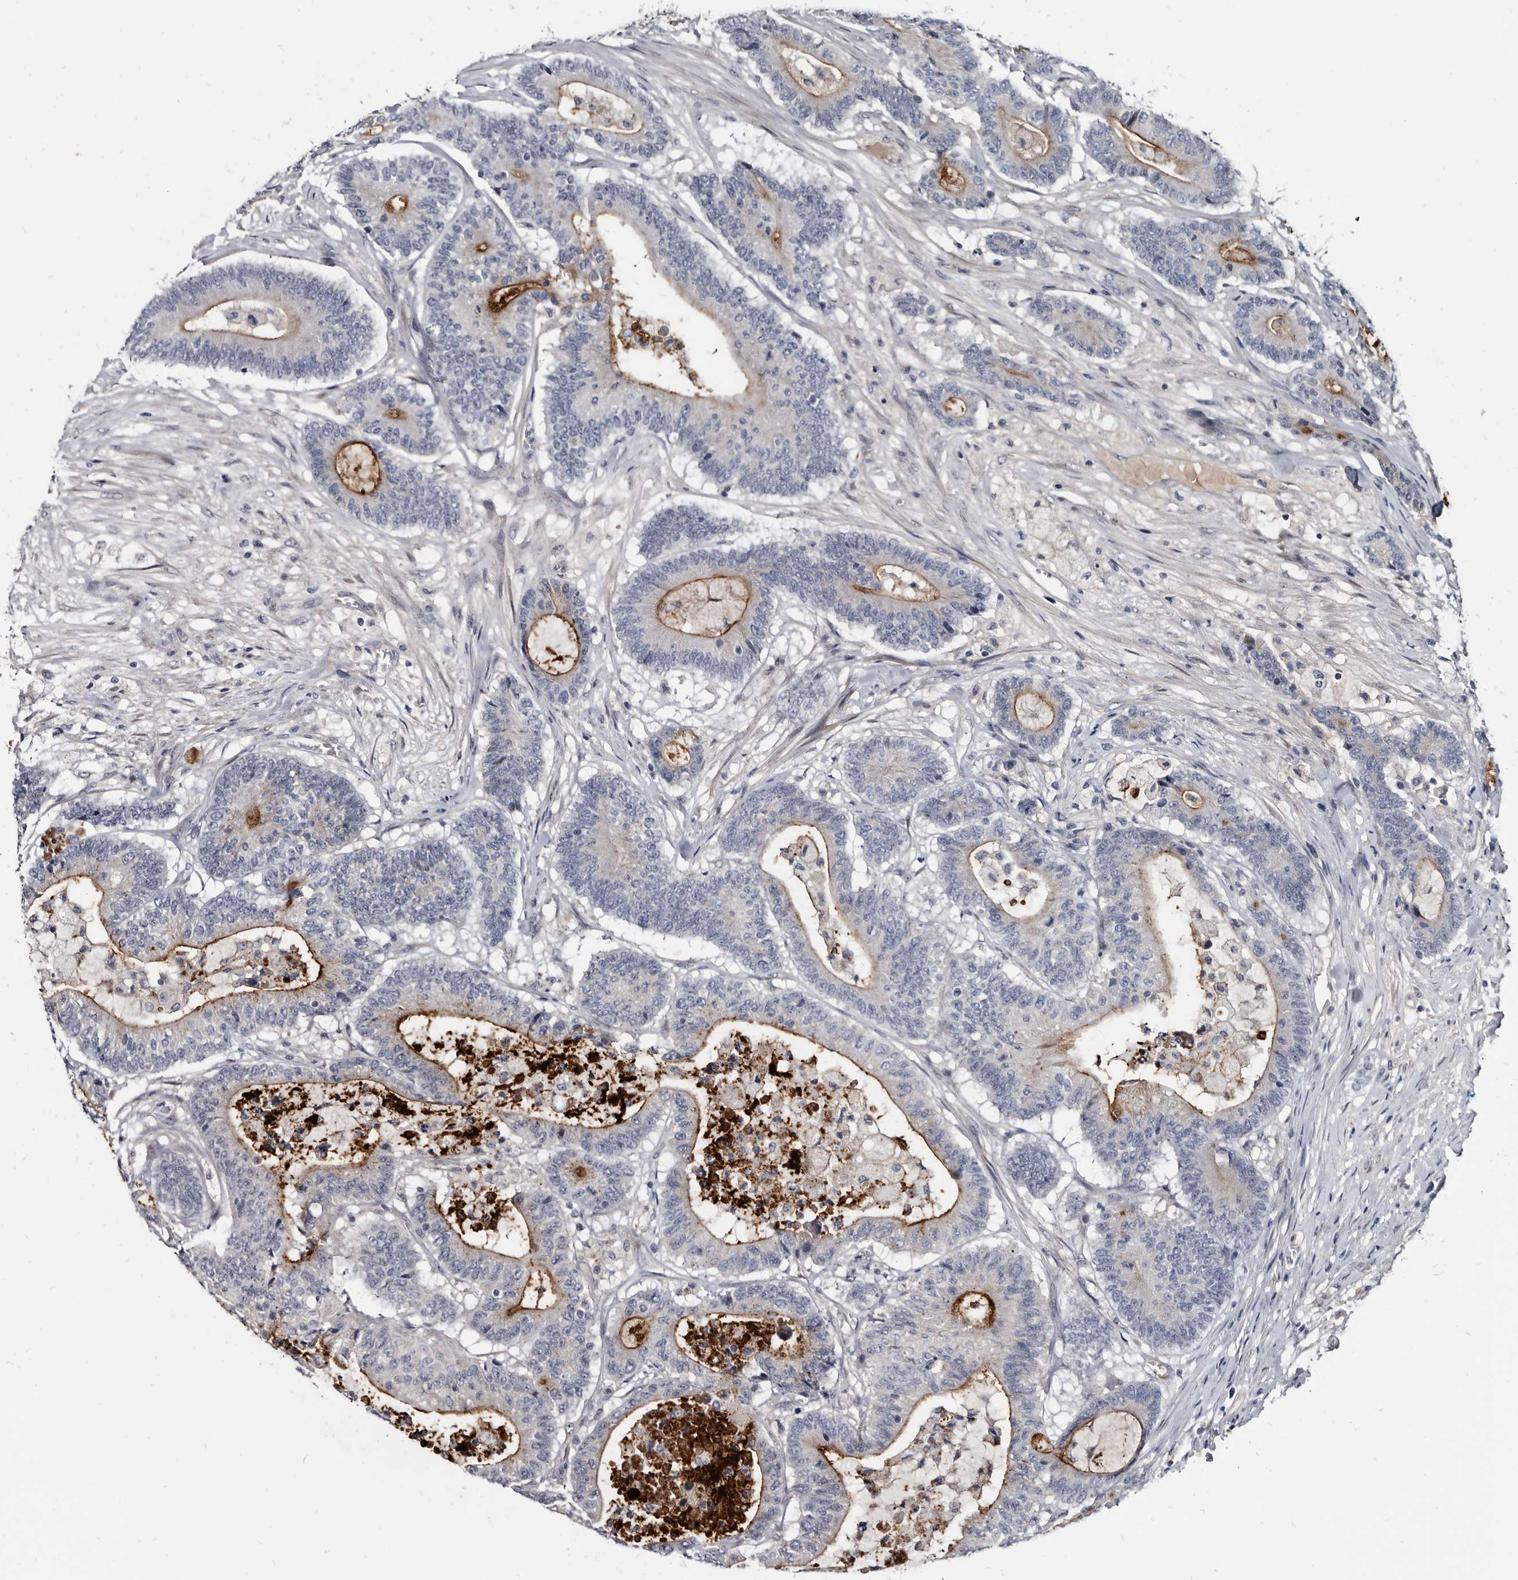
{"staining": {"intensity": "moderate", "quantity": "25%-75%", "location": "cytoplasmic/membranous"}, "tissue": "colorectal cancer", "cell_type": "Tumor cells", "image_type": "cancer", "snomed": [{"axis": "morphology", "description": "Adenocarcinoma, NOS"}, {"axis": "topography", "description": "Colon"}], "caption": "DAB immunohistochemical staining of human colorectal cancer (adenocarcinoma) displays moderate cytoplasmic/membranous protein staining in approximately 25%-75% of tumor cells. The protein of interest is stained brown, and the nuclei are stained in blue (DAB (3,3'-diaminobenzidine) IHC with brightfield microscopy, high magnification).", "gene": "PRSS8", "patient": {"sex": "female", "age": 84}}